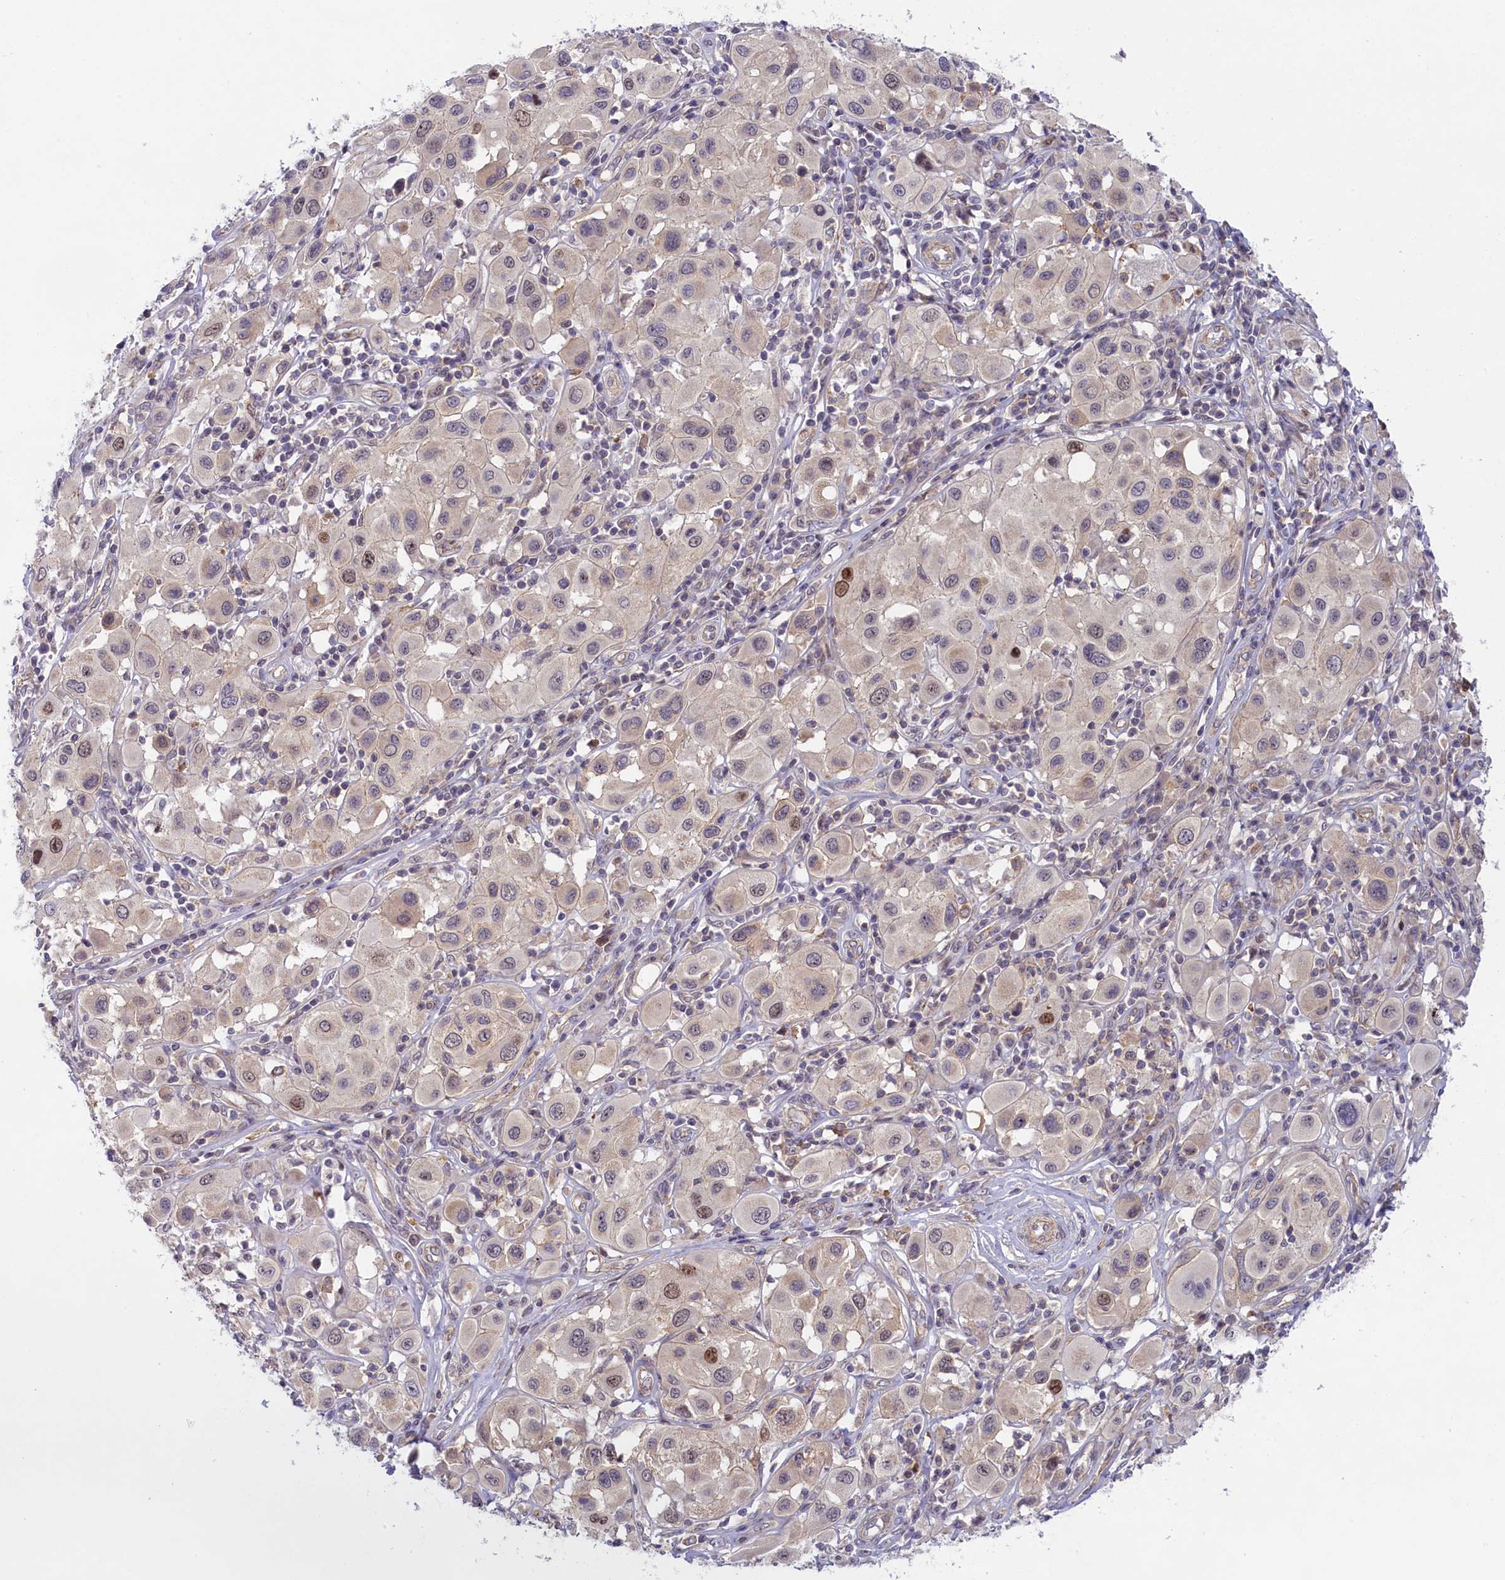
{"staining": {"intensity": "moderate", "quantity": "<25%", "location": "nuclear"}, "tissue": "melanoma", "cell_type": "Tumor cells", "image_type": "cancer", "snomed": [{"axis": "morphology", "description": "Malignant melanoma, Metastatic site"}, {"axis": "topography", "description": "Skin"}], "caption": "IHC of melanoma demonstrates low levels of moderate nuclear staining in approximately <25% of tumor cells.", "gene": "CCL23", "patient": {"sex": "male", "age": 41}}